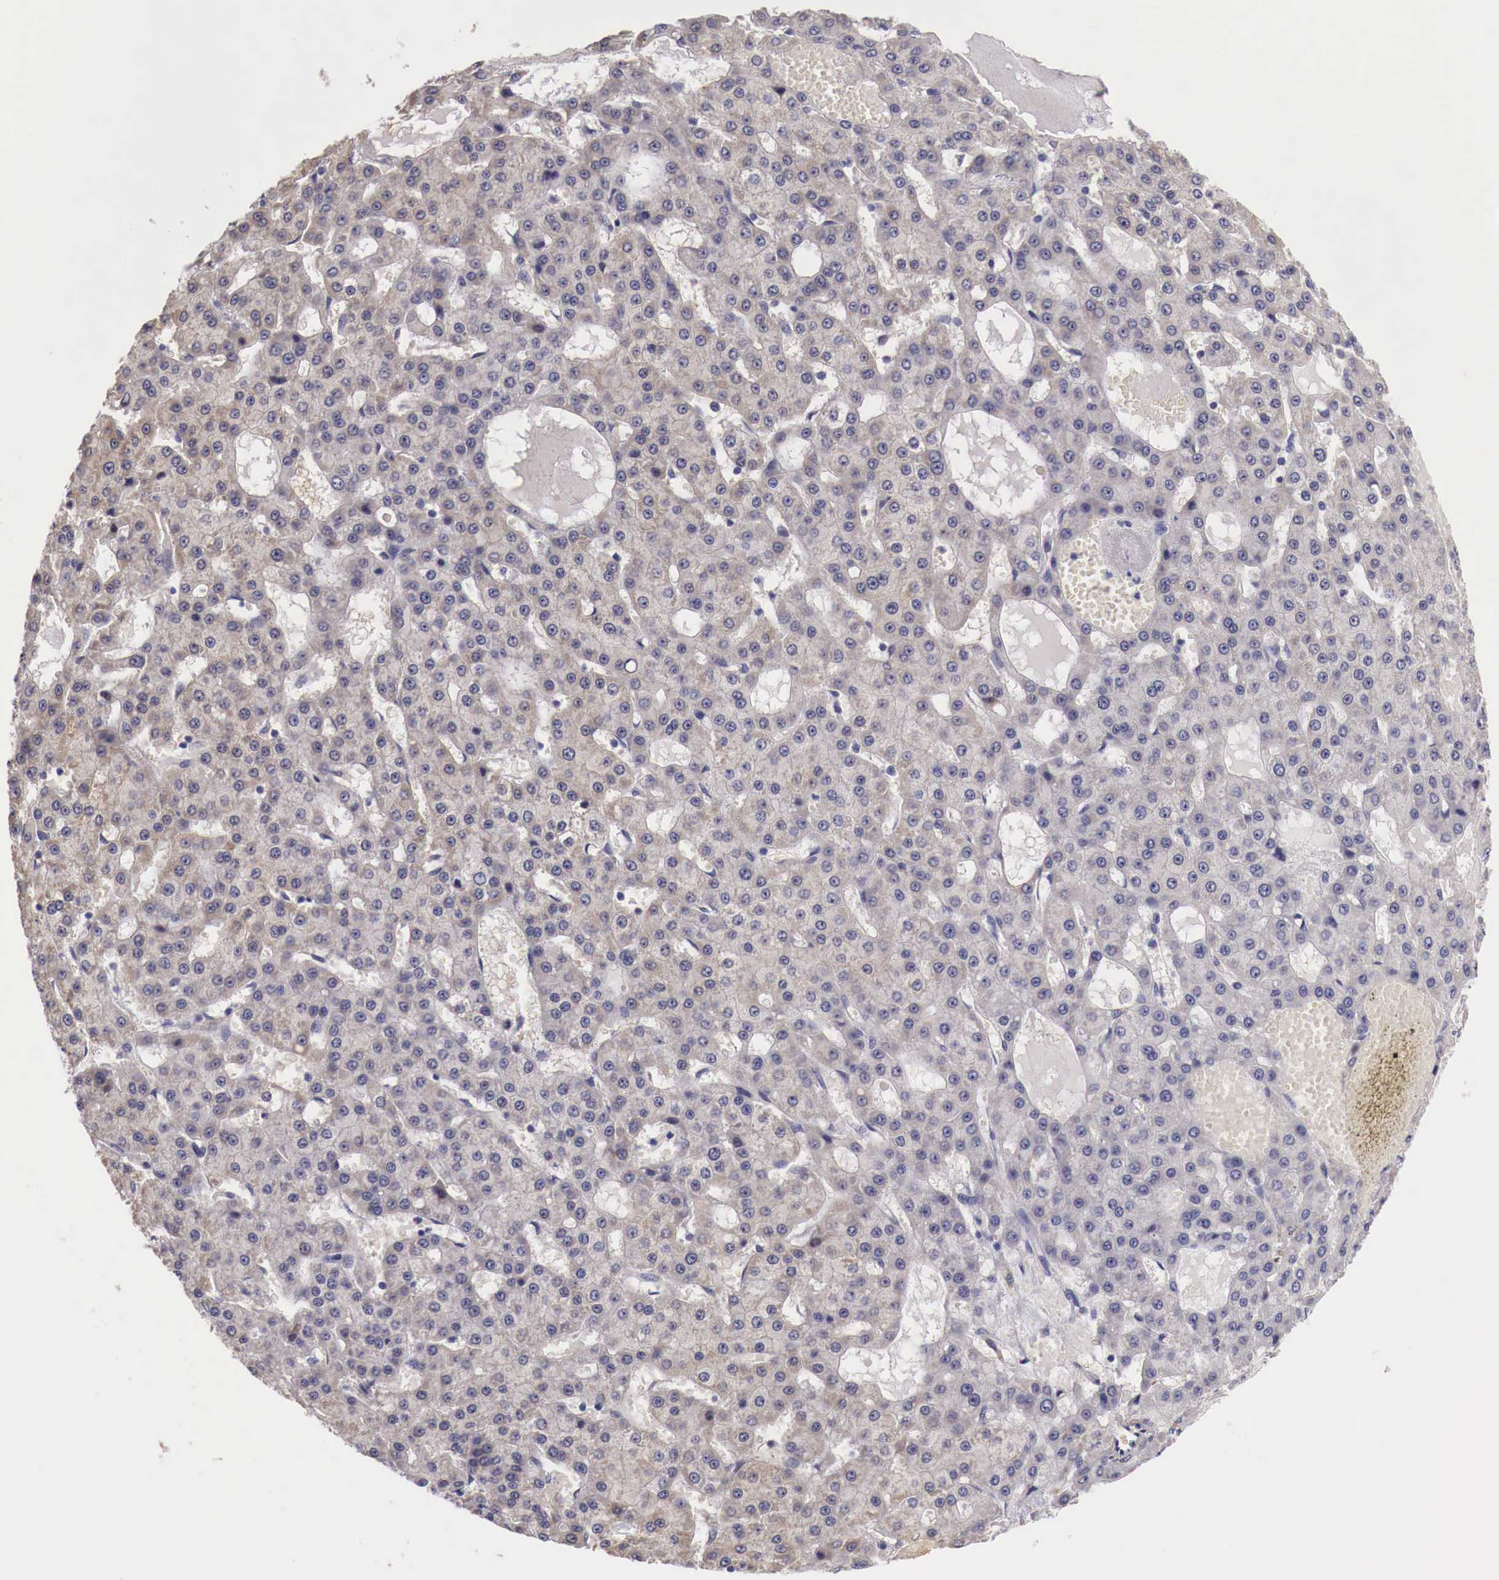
{"staining": {"intensity": "negative", "quantity": "none", "location": "none"}, "tissue": "liver cancer", "cell_type": "Tumor cells", "image_type": "cancer", "snomed": [{"axis": "morphology", "description": "Carcinoma, Hepatocellular, NOS"}, {"axis": "topography", "description": "Liver"}], "caption": "Immunohistochemical staining of human liver cancer (hepatocellular carcinoma) demonstrates no significant expression in tumor cells.", "gene": "ENOX2", "patient": {"sex": "male", "age": 47}}